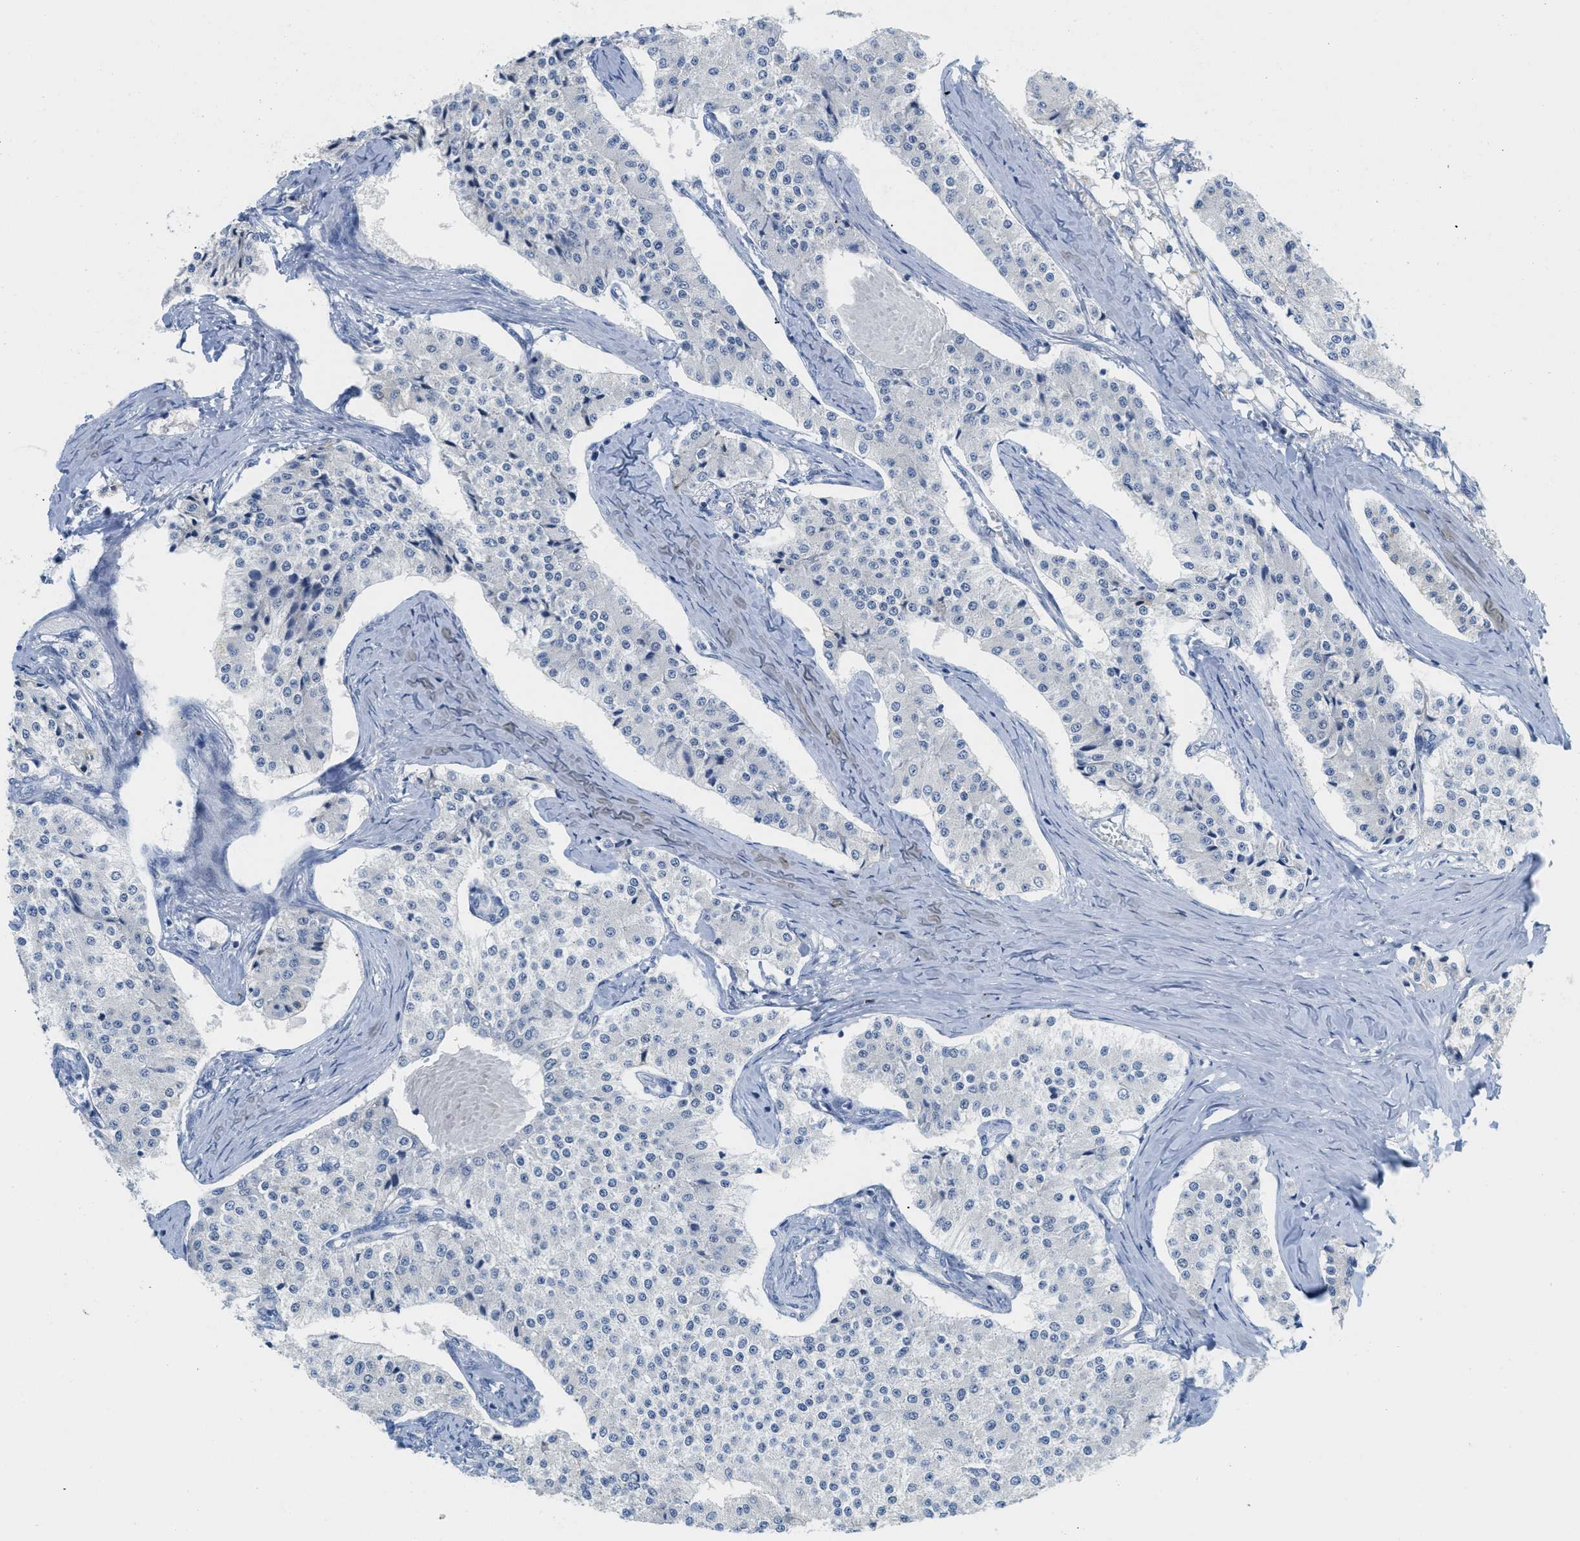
{"staining": {"intensity": "negative", "quantity": "none", "location": "none"}, "tissue": "carcinoid", "cell_type": "Tumor cells", "image_type": "cancer", "snomed": [{"axis": "morphology", "description": "Carcinoid, malignant, NOS"}, {"axis": "topography", "description": "Colon"}], "caption": "Immunohistochemistry of malignant carcinoid exhibits no positivity in tumor cells.", "gene": "HSF2", "patient": {"sex": "female", "age": 52}}